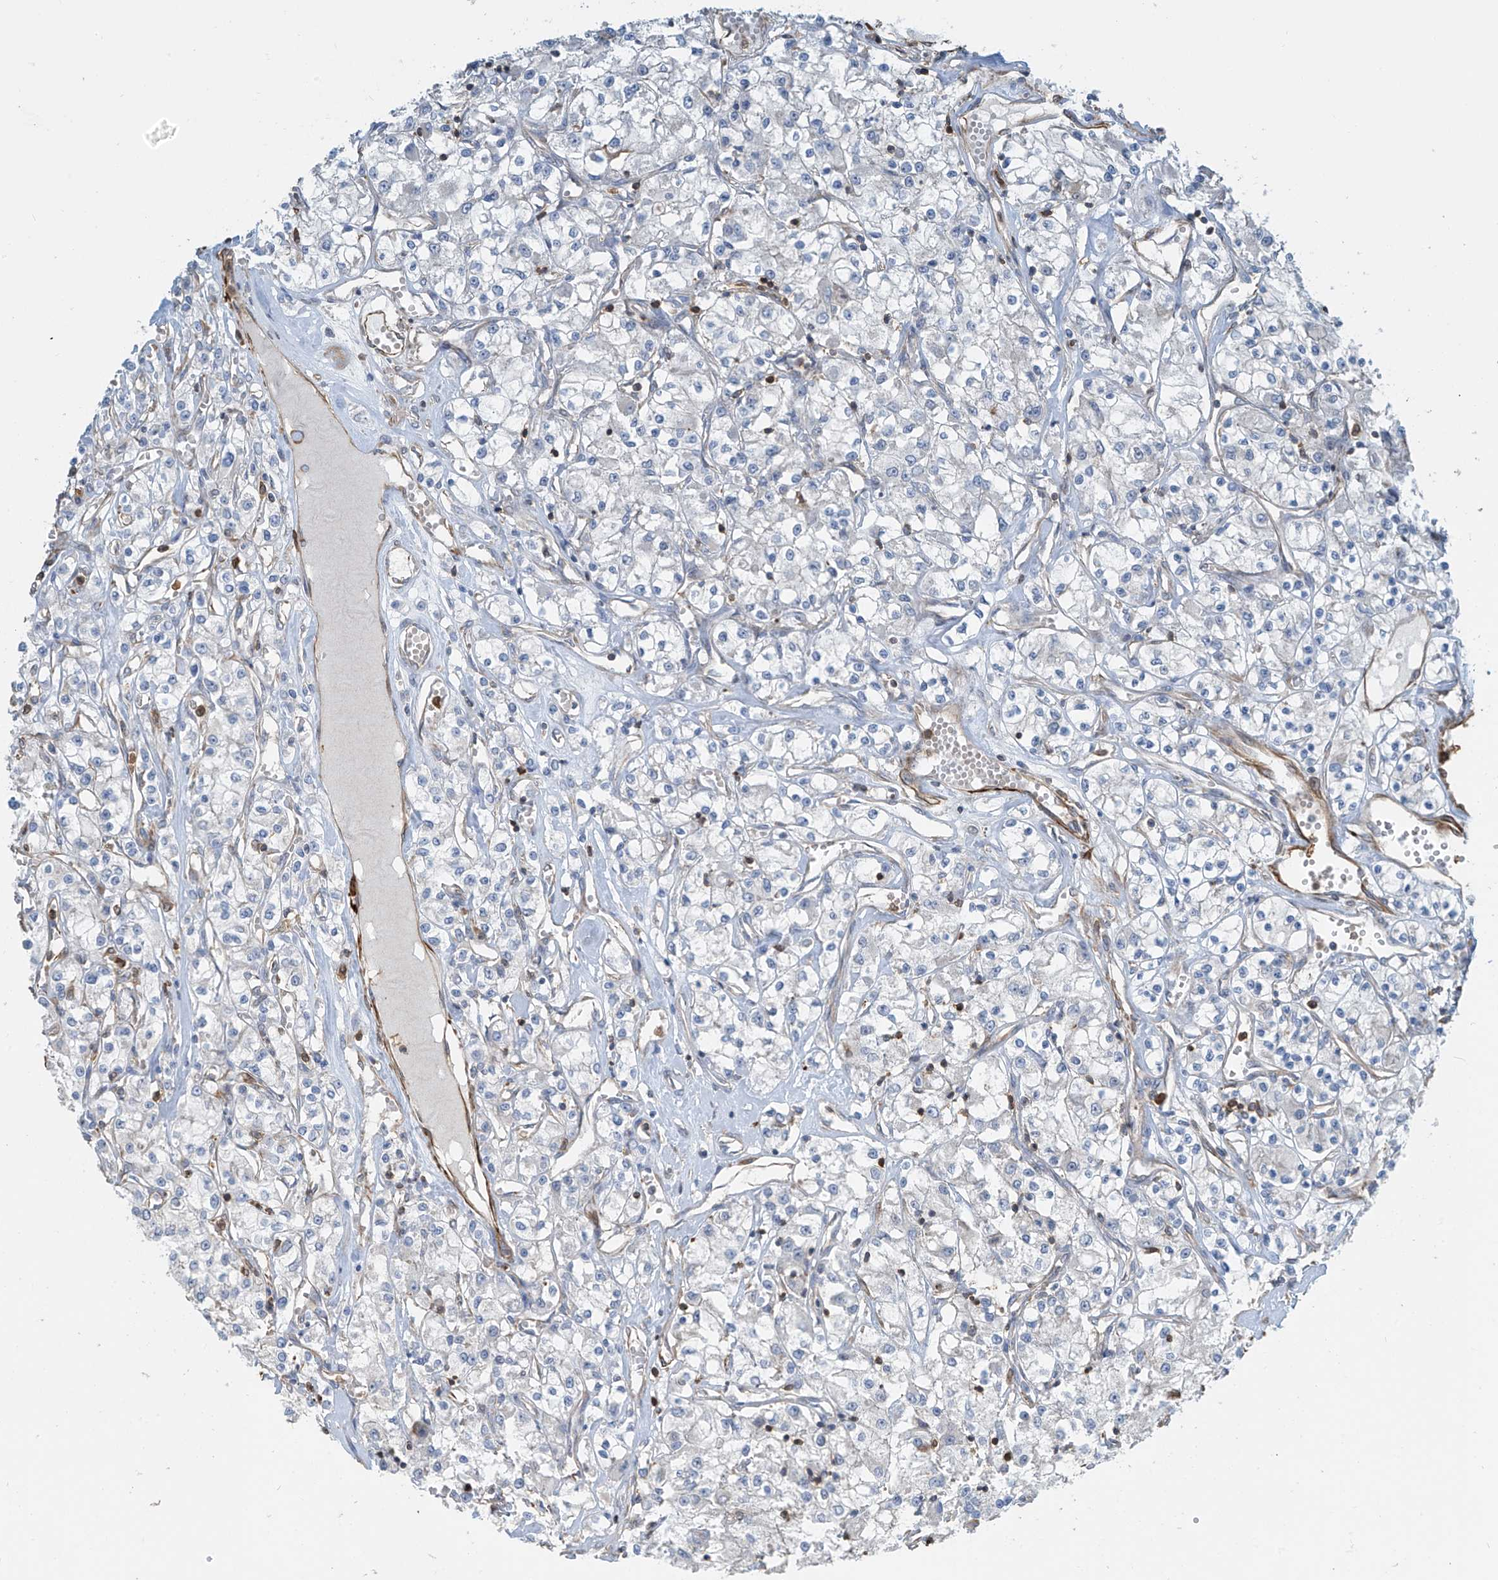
{"staining": {"intensity": "negative", "quantity": "none", "location": "none"}, "tissue": "renal cancer", "cell_type": "Tumor cells", "image_type": "cancer", "snomed": [{"axis": "morphology", "description": "Adenocarcinoma, NOS"}, {"axis": "topography", "description": "Kidney"}], "caption": "Tumor cells are negative for protein expression in human adenocarcinoma (renal).", "gene": "SH3BGRL3", "patient": {"sex": "female", "age": 59}}